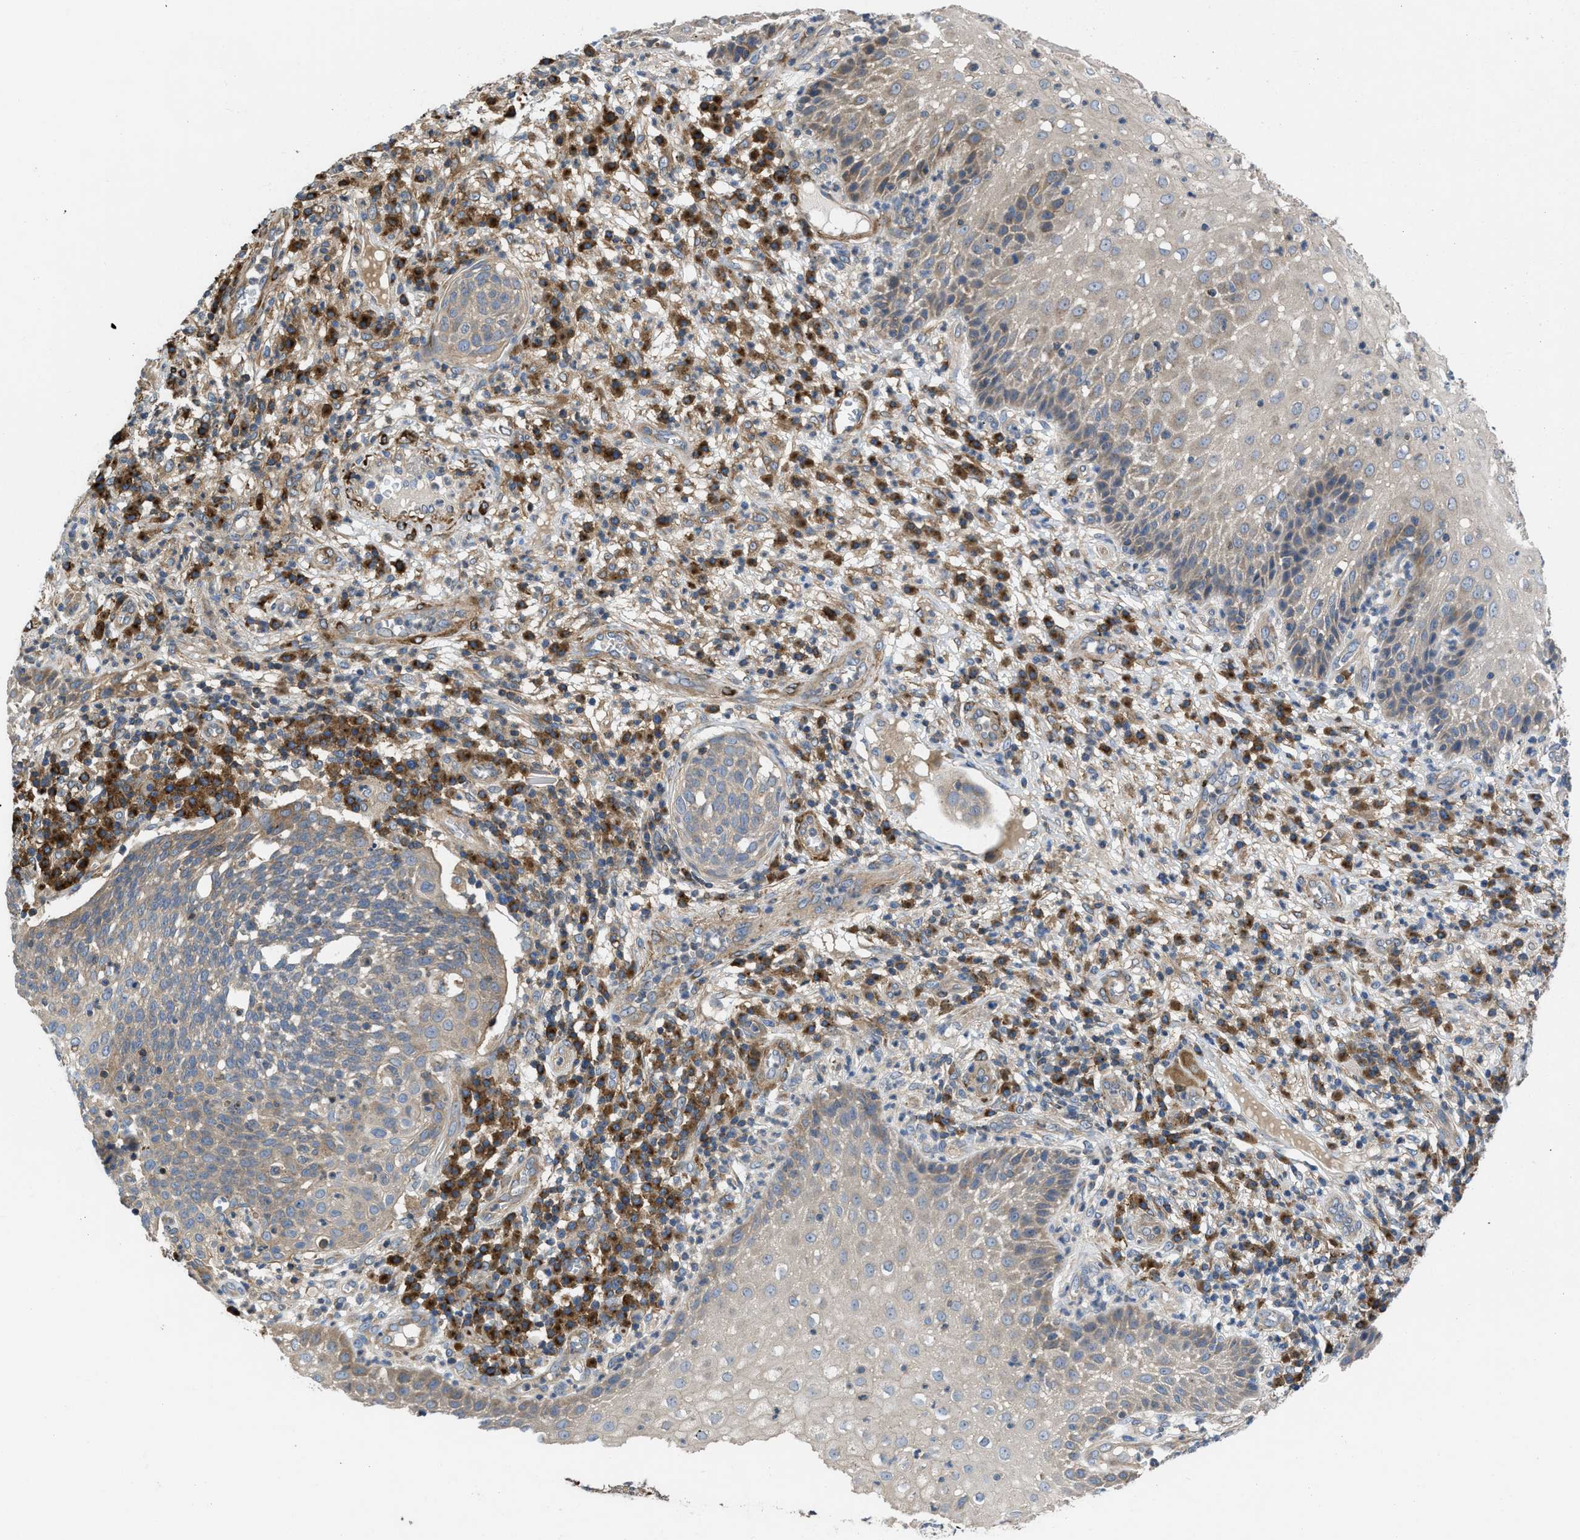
{"staining": {"intensity": "weak", "quantity": ">75%", "location": "cytoplasmic/membranous"}, "tissue": "cervical cancer", "cell_type": "Tumor cells", "image_type": "cancer", "snomed": [{"axis": "morphology", "description": "Squamous cell carcinoma, NOS"}, {"axis": "topography", "description": "Cervix"}], "caption": "A brown stain shows weak cytoplasmic/membranous expression of a protein in squamous cell carcinoma (cervical) tumor cells.", "gene": "CHKB", "patient": {"sex": "female", "age": 34}}